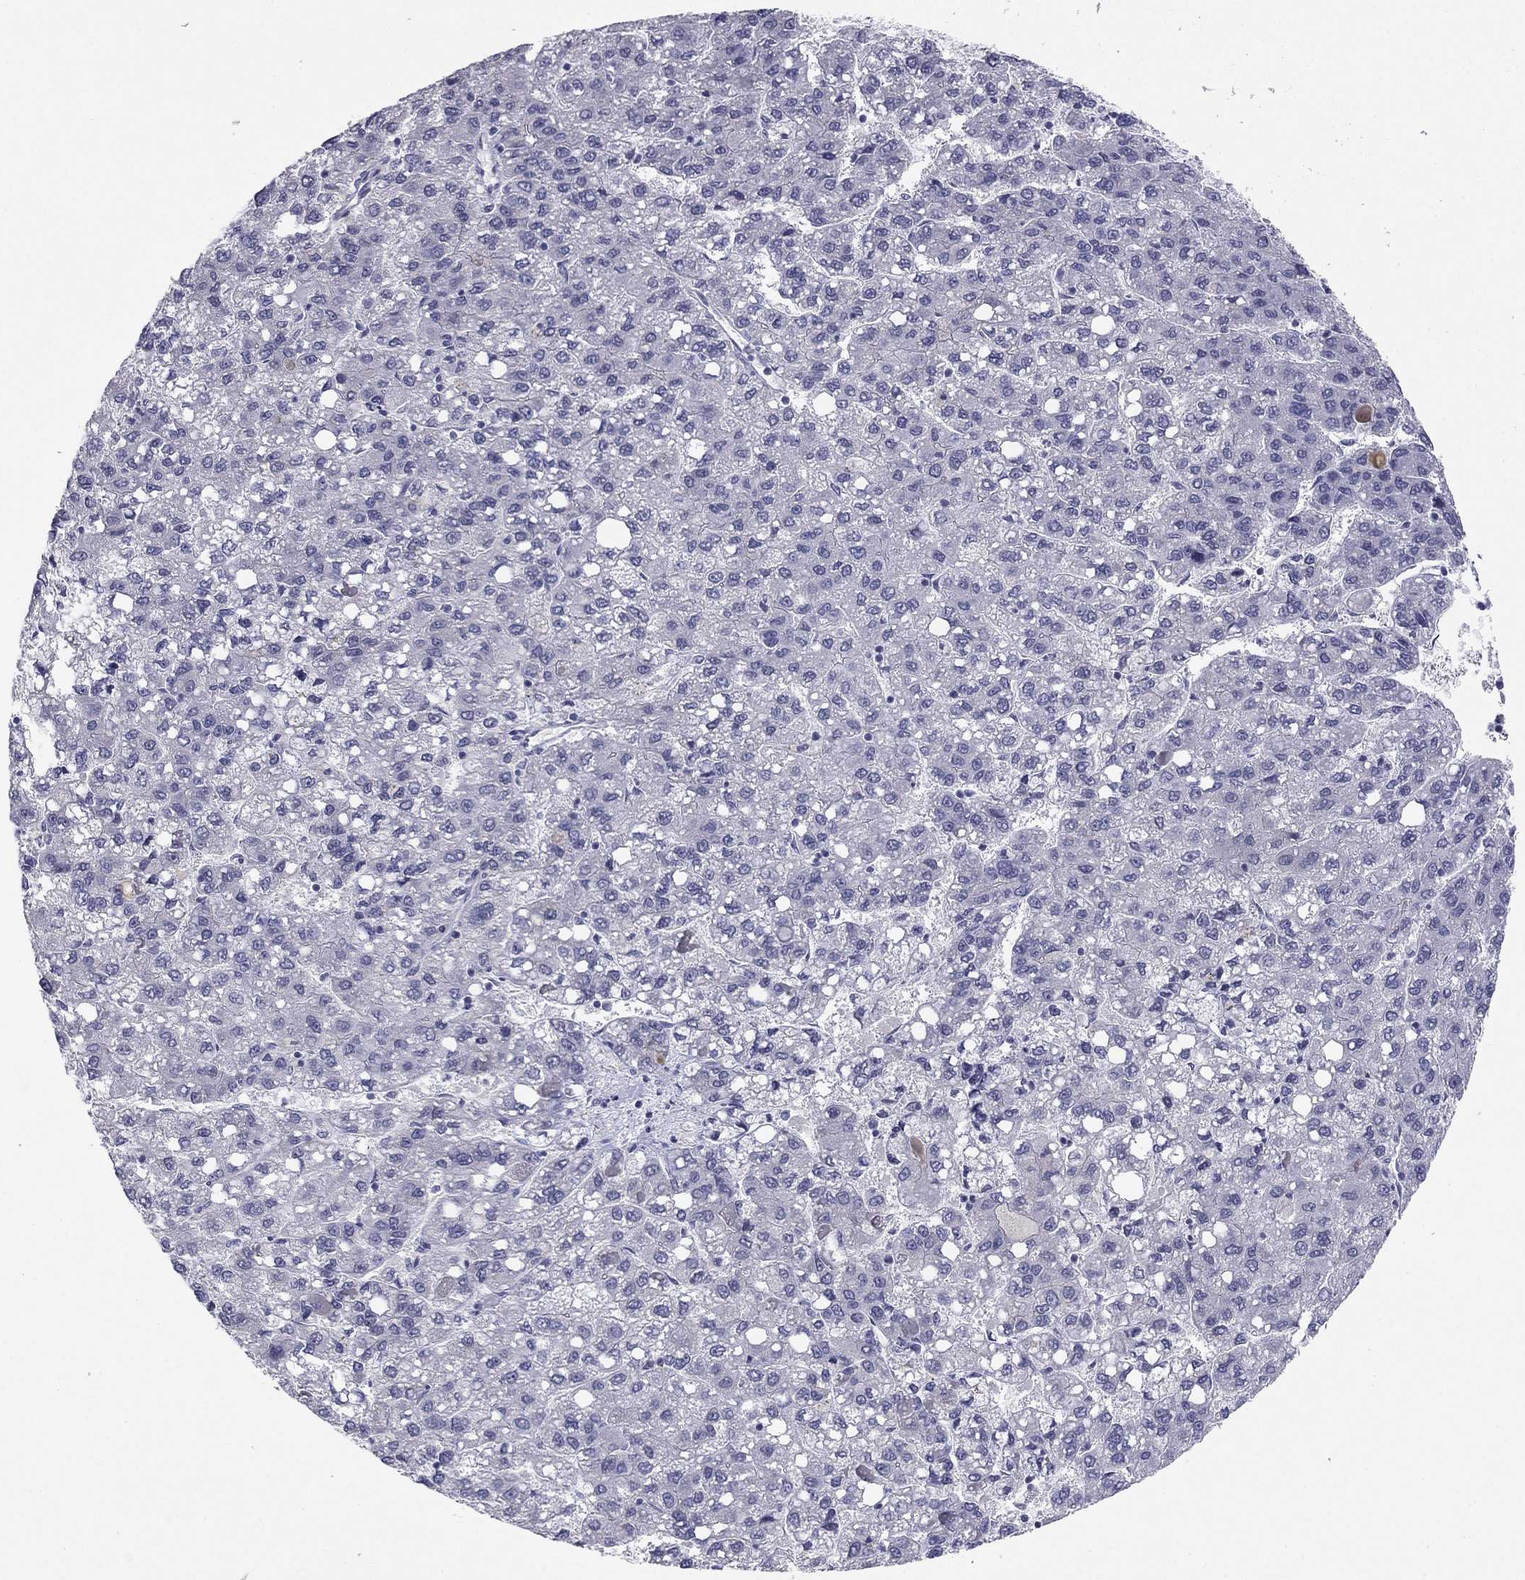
{"staining": {"intensity": "negative", "quantity": "none", "location": "none"}, "tissue": "liver cancer", "cell_type": "Tumor cells", "image_type": "cancer", "snomed": [{"axis": "morphology", "description": "Carcinoma, Hepatocellular, NOS"}, {"axis": "topography", "description": "Liver"}], "caption": "Immunohistochemistry (IHC) photomicrograph of liver cancer stained for a protein (brown), which reveals no positivity in tumor cells.", "gene": "TFAP2B", "patient": {"sex": "female", "age": 82}}